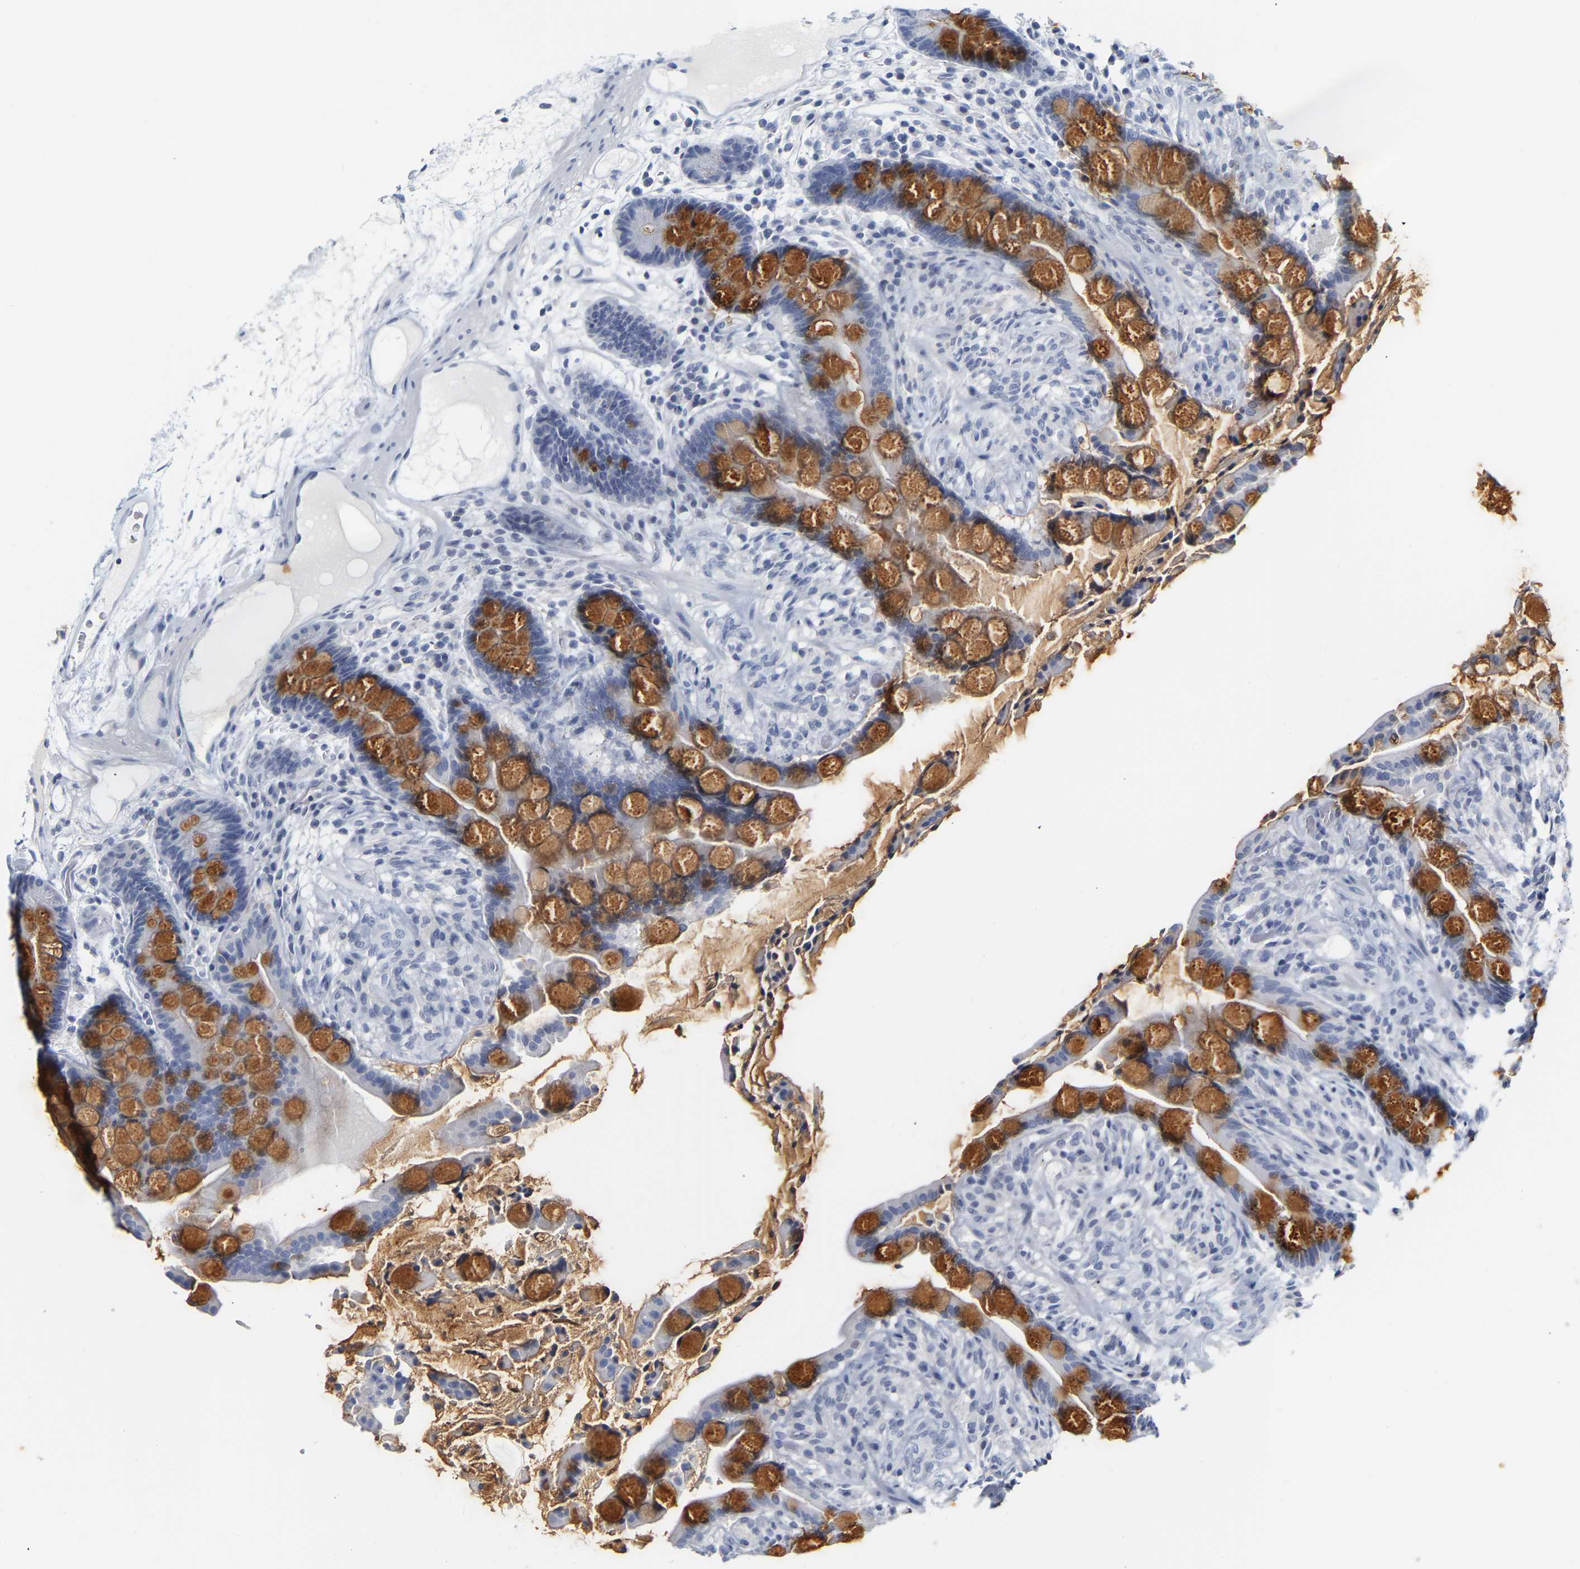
{"staining": {"intensity": "negative", "quantity": "none", "location": "none"}, "tissue": "colon", "cell_type": "Endothelial cells", "image_type": "normal", "snomed": [{"axis": "morphology", "description": "Normal tissue, NOS"}, {"axis": "topography", "description": "Colon"}], "caption": "This is an immunohistochemistry (IHC) photomicrograph of unremarkable human colon. There is no positivity in endothelial cells.", "gene": "GNAS", "patient": {"sex": "male", "age": 73}}